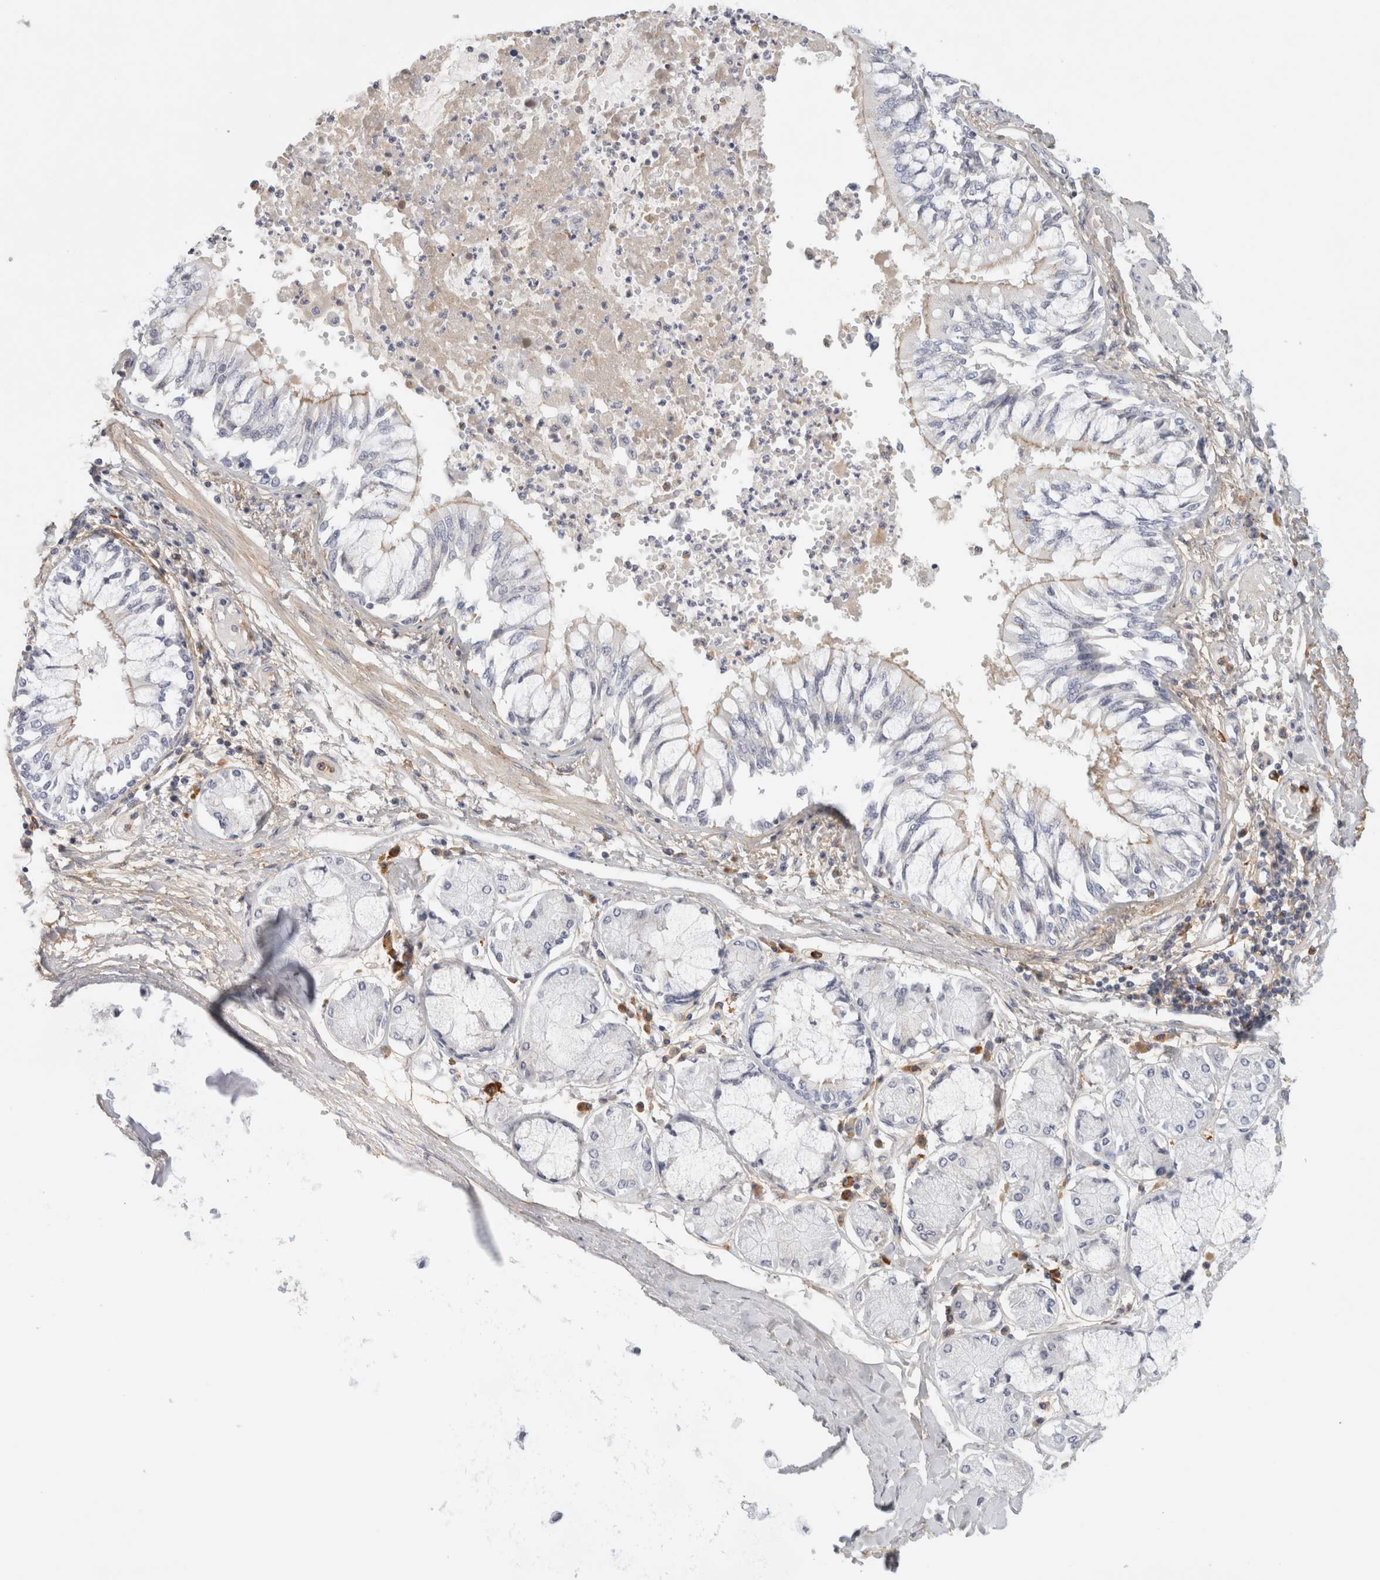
{"staining": {"intensity": "weak", "quantity": "25%-75%", "location": "cytoplasmic/membranous"}, "tissue": "bronchus", "cell_type": "Respiratory epithelial cells", "image_type": "normal", "snomed": [{"axis": "morphology", "description": "Normal tissue, NOS"}, {"axis": "topography", "description": "Cartilage tissue"}, {"axis": "topography", "description": "Bronchus"}, {"axis": "topography", "description": "Lung"}], "caption": "IHC (DAB) staining of normal human bronchus displays weak cytoplasmic/membranous protein staining in approximately 25%-75% of respiratory epithelial cells. Using DAB (brown) and hematoxylin (blue) stains, captured at high magnification using brightfield microscopy.", "gene": "FGL2", "patient": {"sex": "female", "age": 49}}